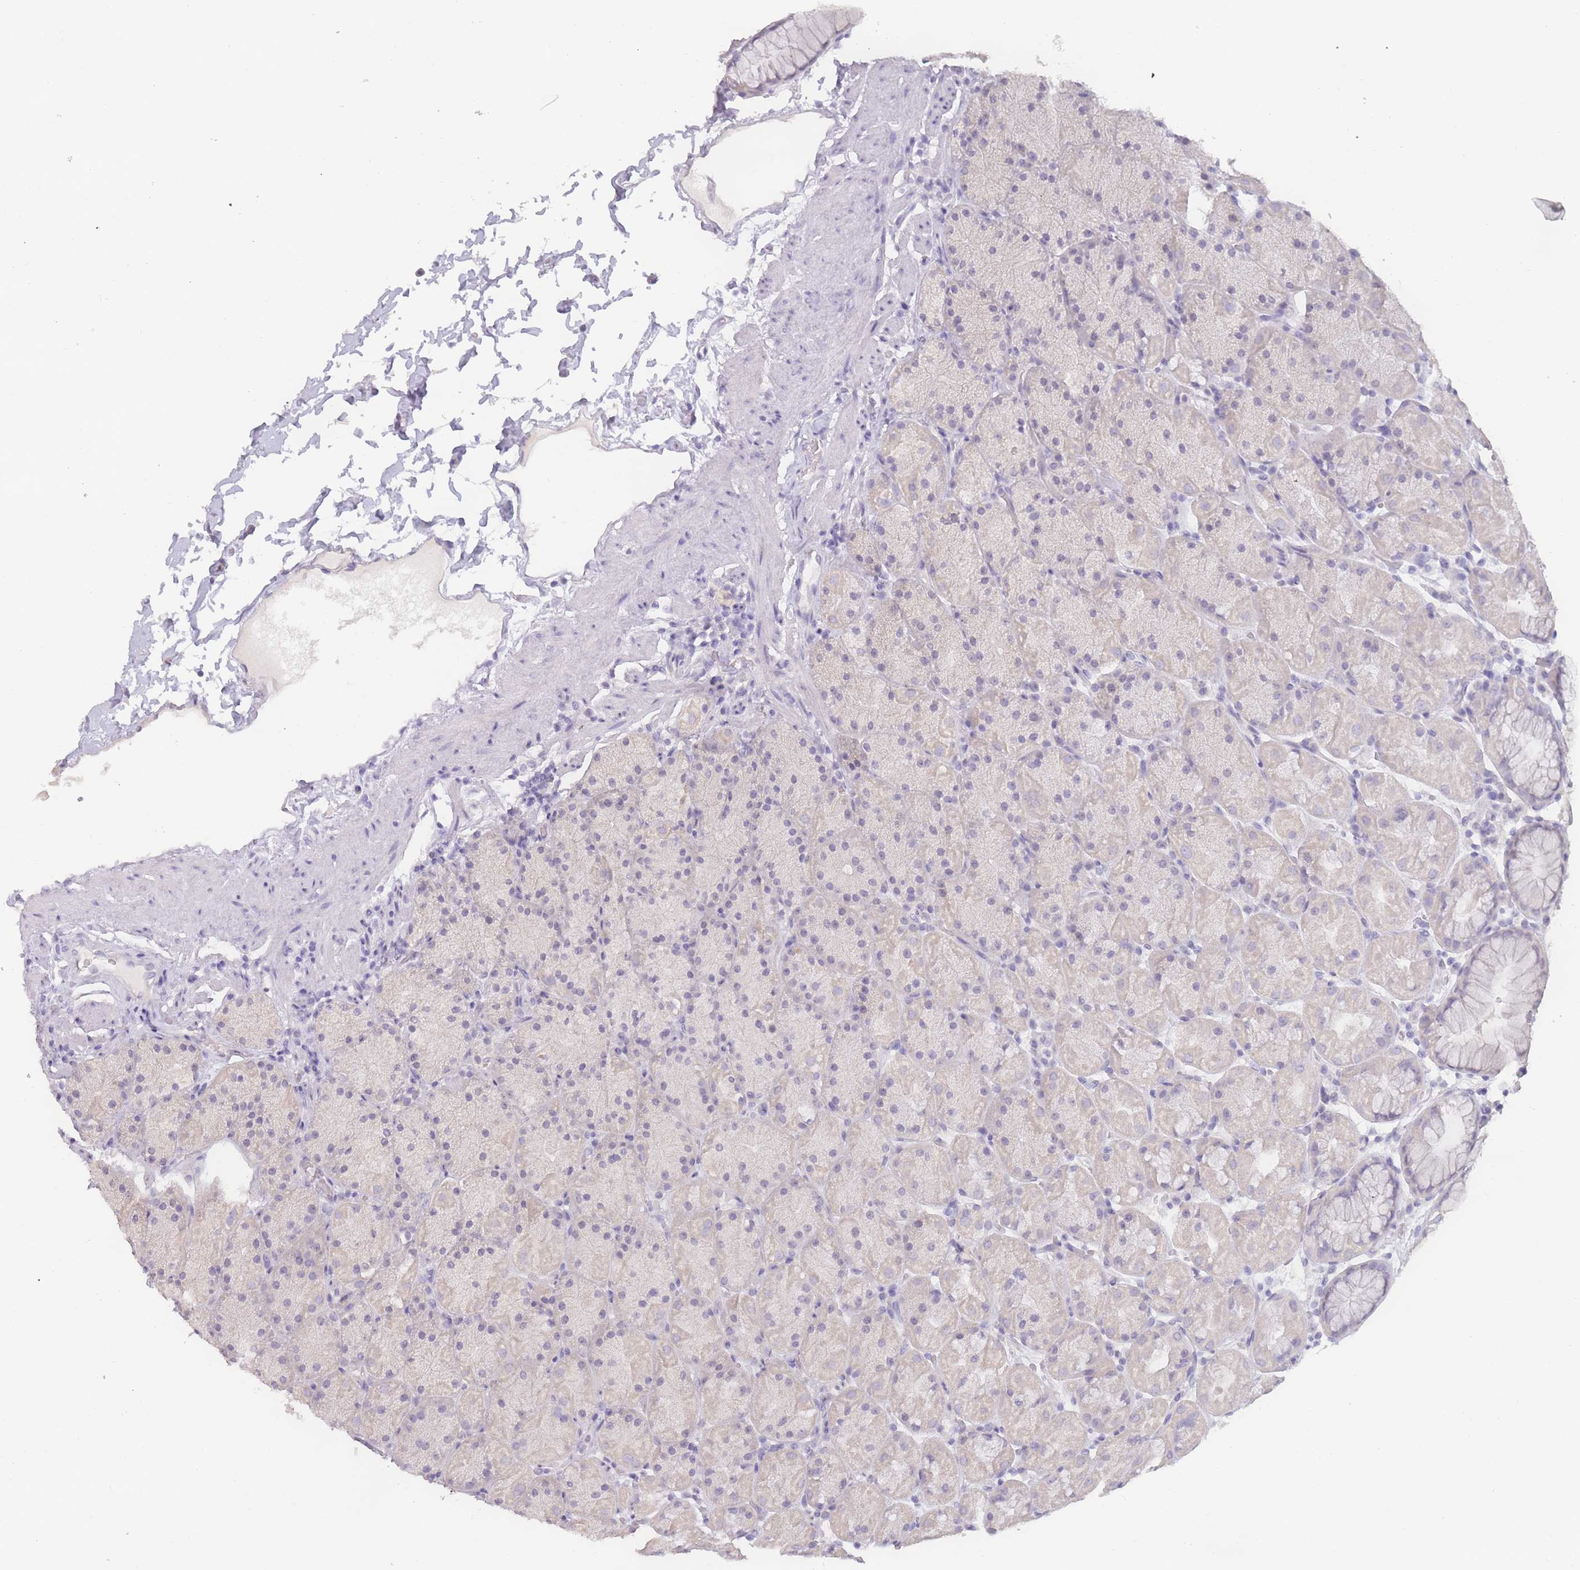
{"staining": {"intensity": "negative", "quantity": "none", "location": "none"}, "tissue": "stomach", "cell_type": "Glandular cells", "image_type": "normal", "snomed": [{"axis": "morphology", "description": "Normal tissue, NOS"}, {"axis": "topography", "description": "Stomach, upper"}, {"axis": "topography", "description": "Stomach, lower"}], "caption": "IHC image of normal stomach: human stomach stained with DAB (3,3'-diaminobenzidine) demonstrates no significant protein staining in glandular cells.", "gene": "INS", "patient": {"sex": "male", "age": 67}}